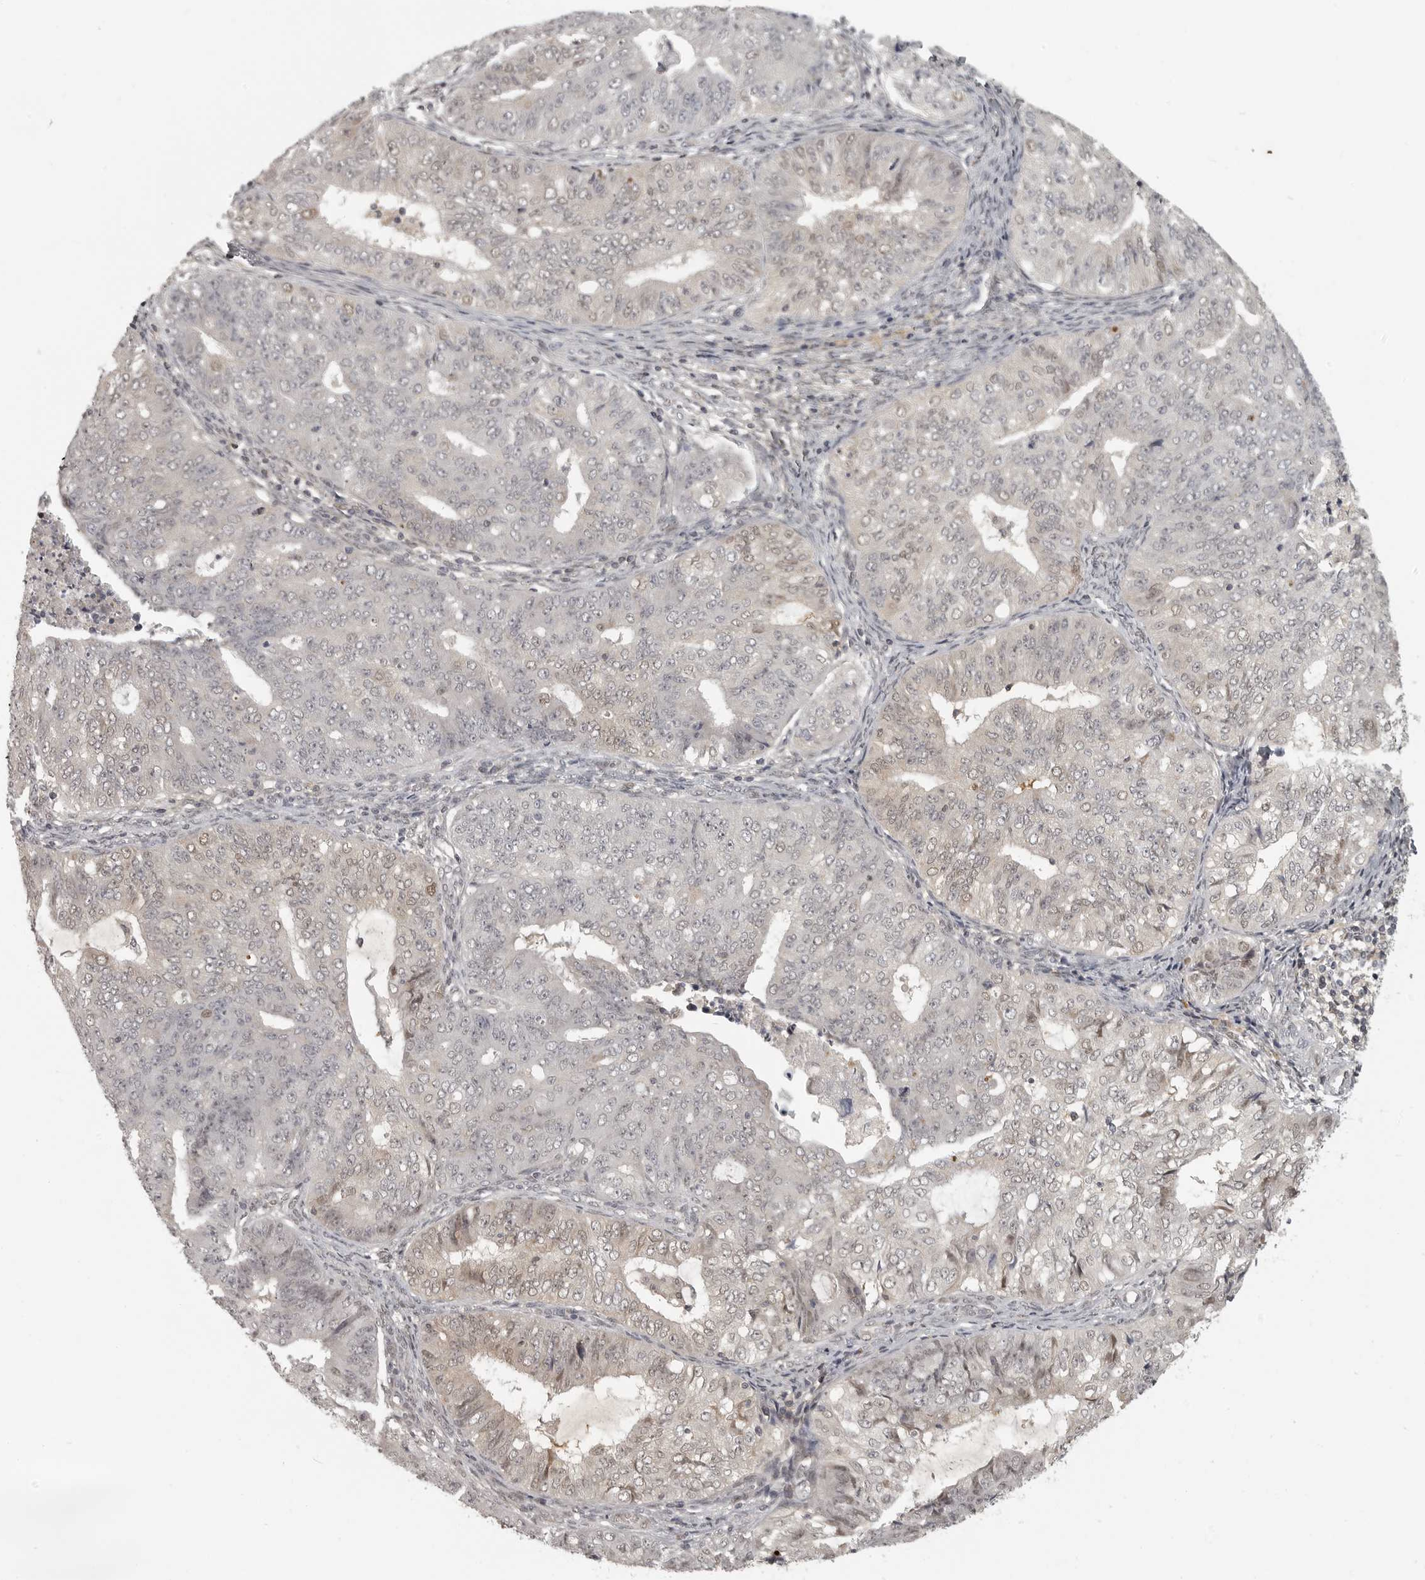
{"staining": {"intensity": "weak", "quantity": "<25%", "location": "nuclear"}, "tissue": "endometrial cancer", "cell_type": "Tumor cells", "image_type": "cancer", "snomed": [{"axis": "morphology", "description": "Adenocarcinoma, NOS"}, {"axis": "topography", "description": "Endometrium"}], "caption": "This is a image of IHC staining of endometrial cancer (adenocarcinoma), which shows no positivity in tumor cells.", "gene": "UROD", "patient": {"sex": "female", "age": 32}}